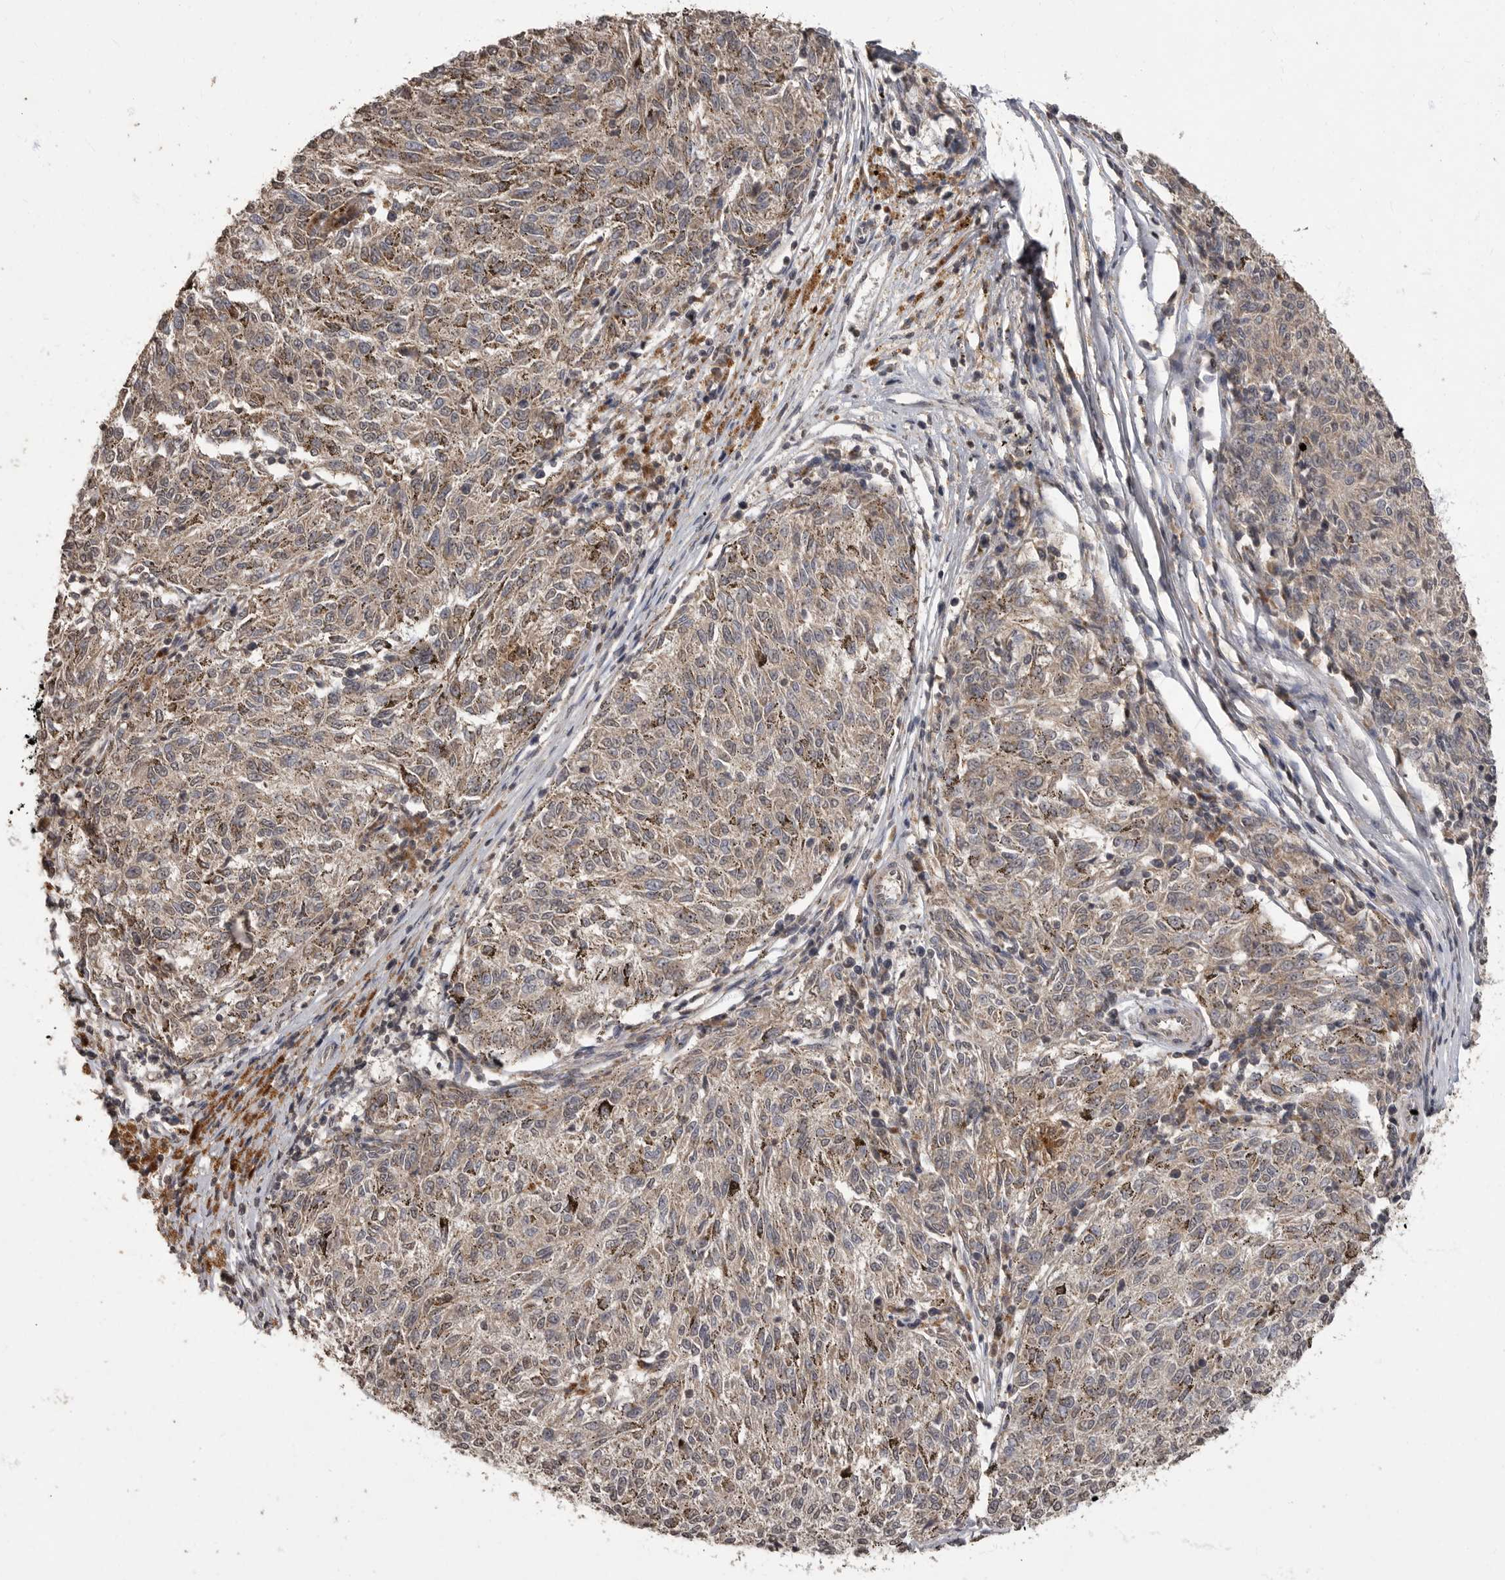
{"staining": {"intensity": "weak", "quantity": ">75%", "location": "cytoplasmic/membranous"}, "tissue": "melanoma", "cell_type": "Tumor cells", "image_type": "cancer", "snomed": [{"axis": "morphology", "description": "Malignant melanoma, NOS"}, {"axis": "topography", "description": "Skin"}], "caption": "A photomicrograph of malignant melanoma stained for a protein displays weak cytoplasmic/membranous brown staining in tumor cells.", "gene": "MAFG", "patient": {"sex": "female", "age": 72}}